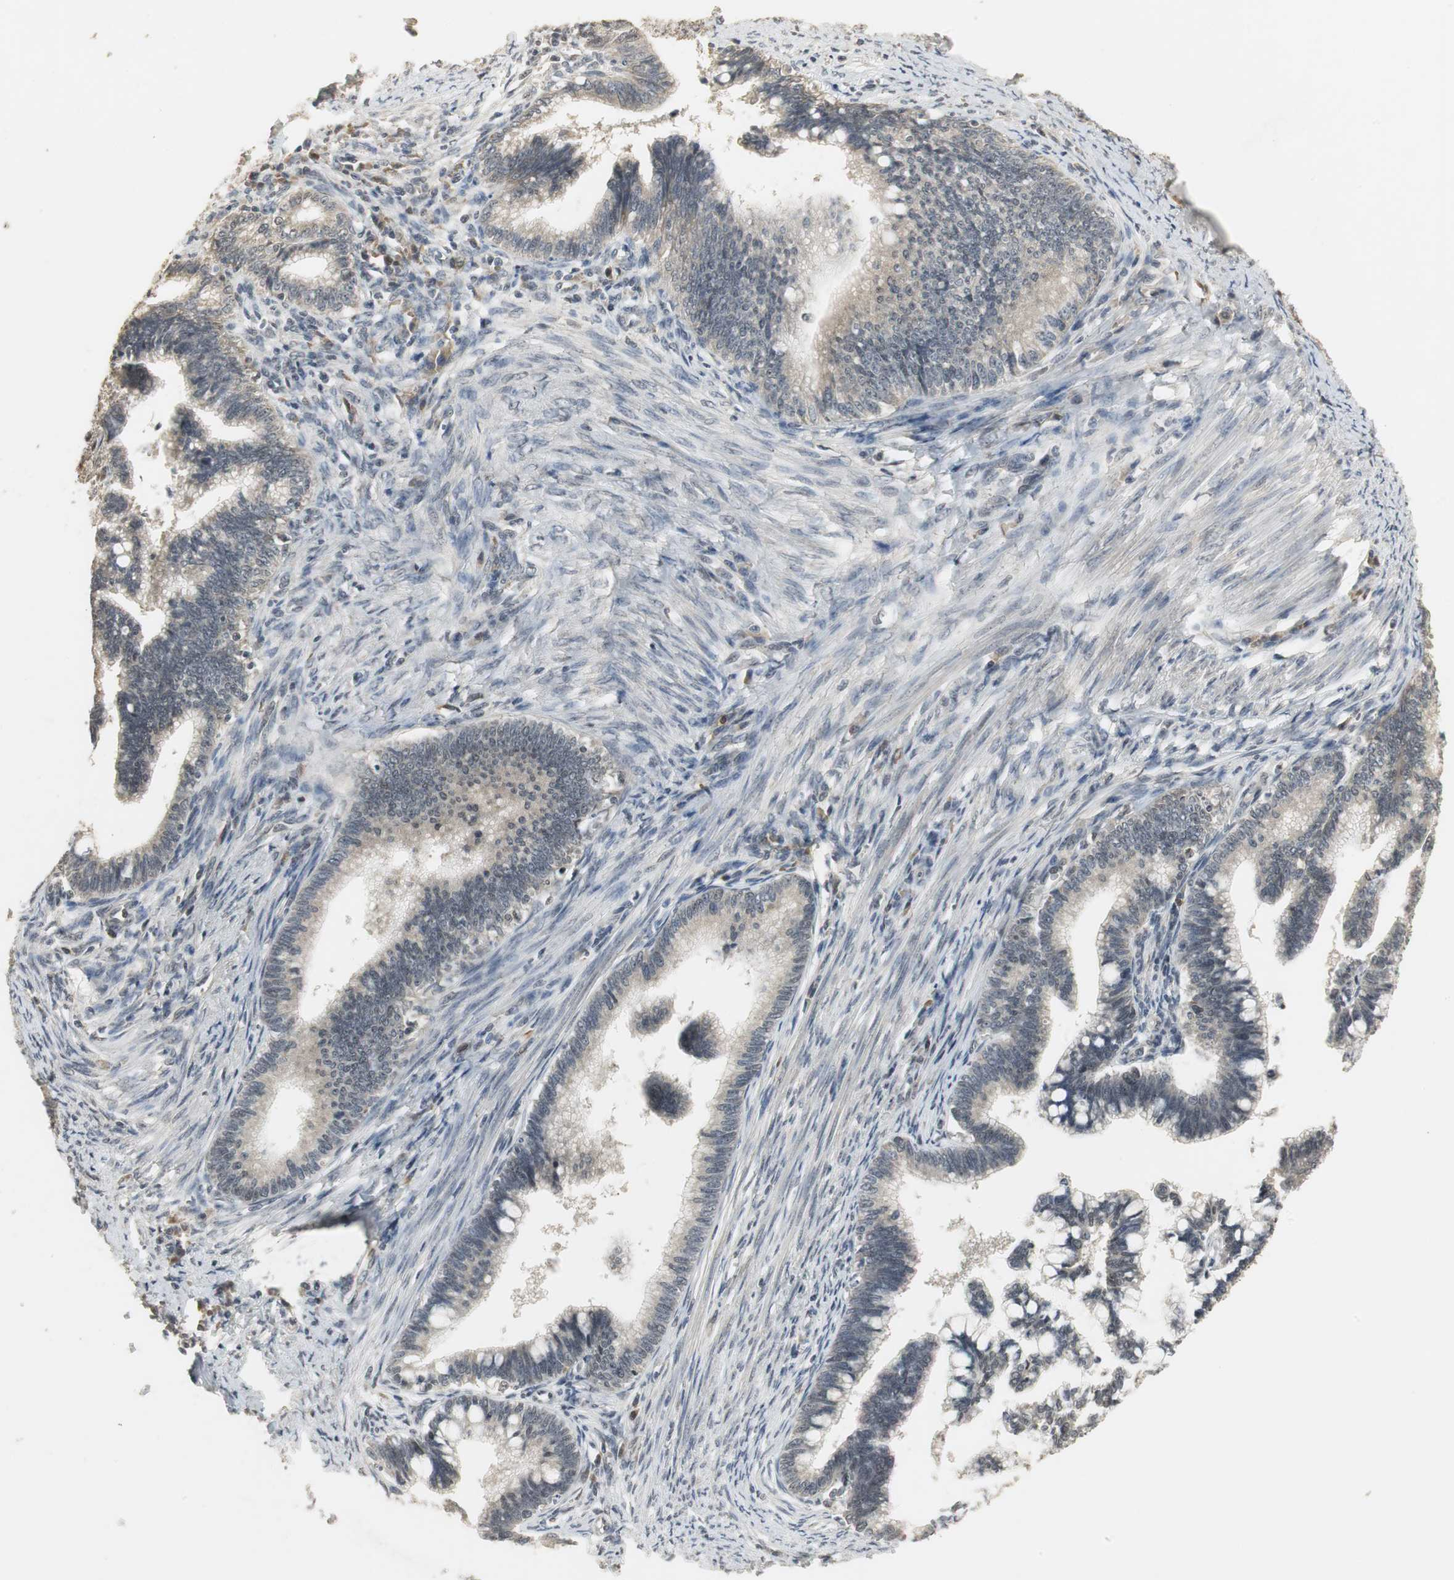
{"staining": {"intensity": "negative", "quantity": "none", "location": "none"}, "tissue": "cervical cancer", "cell_type": "Tumor cells", "image_type": "cancer", "snomed": [{"axis": "morphology", "description": "Adenocarcinoma, NOS"}, {"axis": "topography", "description": "Cervix"}], "caption": "There is no significant positivity in tumor cells of cervical cancer.", "gene": "ELOA", "patient": {"sex": "female", "age": 36}}